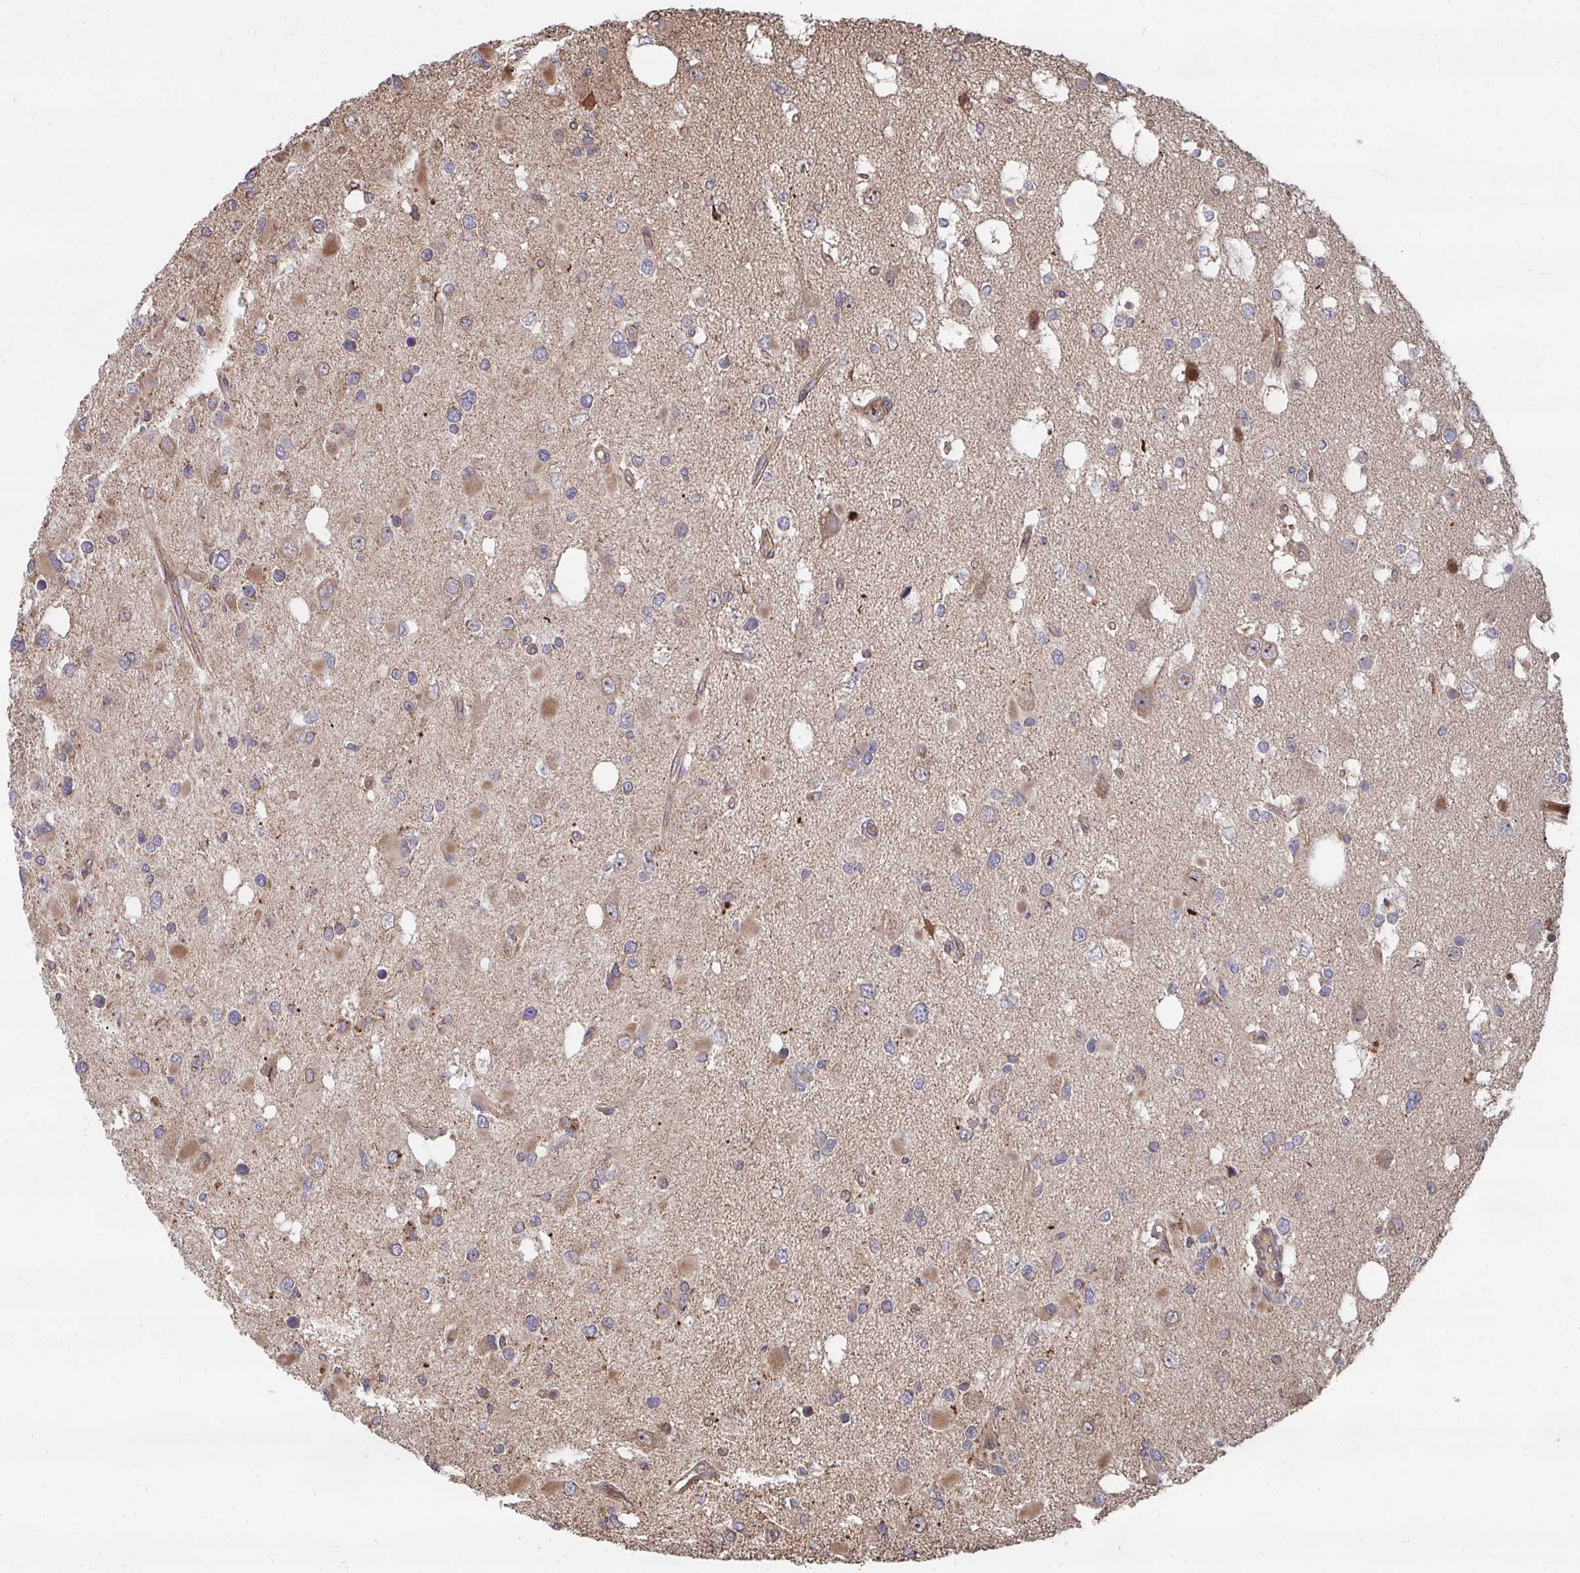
{"staining": {"intensity": "moderate", "quantity": "<25%", "location": "cytoplasmic/membranous"}, "tissue": "glioma", "cell_type": "Tumor cells", "image_type": "cancer", "snomed": [{"axis": "morphology", "description": "Glioma, malignant, High grade"}, {"axis": "topography", "description": "Brain"}], "caption": "Malignant high-grade glioma stained with immunohistochemistry (IHC) displays moderate cytoplasmic/membranous staining in about <25% of tumor cells.", "gene": "FAM89A", "patient": {"sex": "male", "age": 53}}